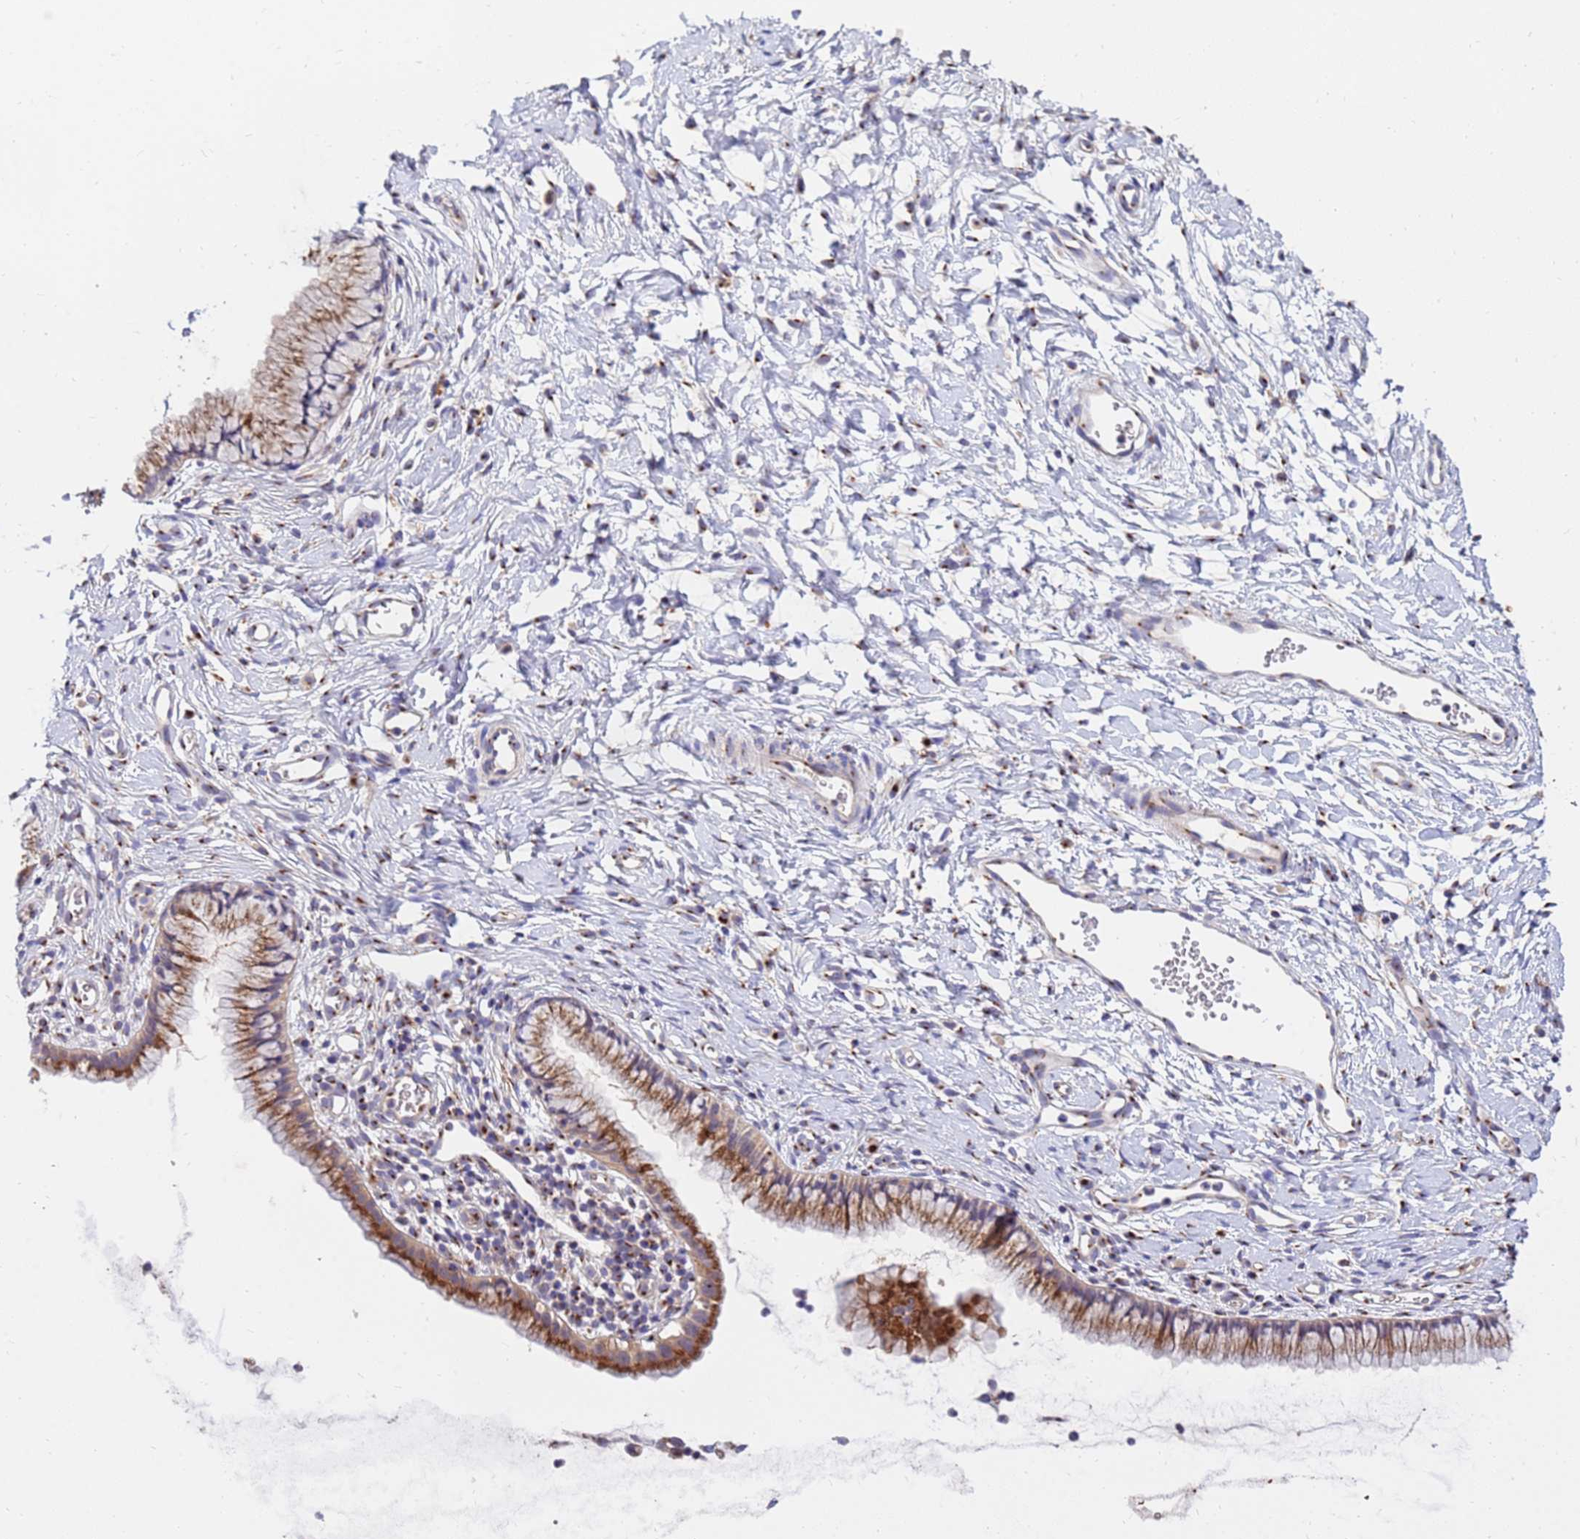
{"staining": {"intensity": "moderate", "quantity": ">75%", "location": "cytoplasmic/membranous"}, "tissue": "cervix", "cell_type": "Glandular cells", "image_type": "normal", "snomed": [{"axis": "morphology", "description": "Normal tissue, NOS"}, {"axis": "topography", "description": "Cervix"}], "caption": "This photomicrograph demonstrates immunohistochemistry (IHC) staining of unremarkable cervix, with medium moderate cytoplasmic/membranous positivity in about >75% of glandular cells.", "gene": "HPS3", "patient": {"sex": "female", "age": 40}}